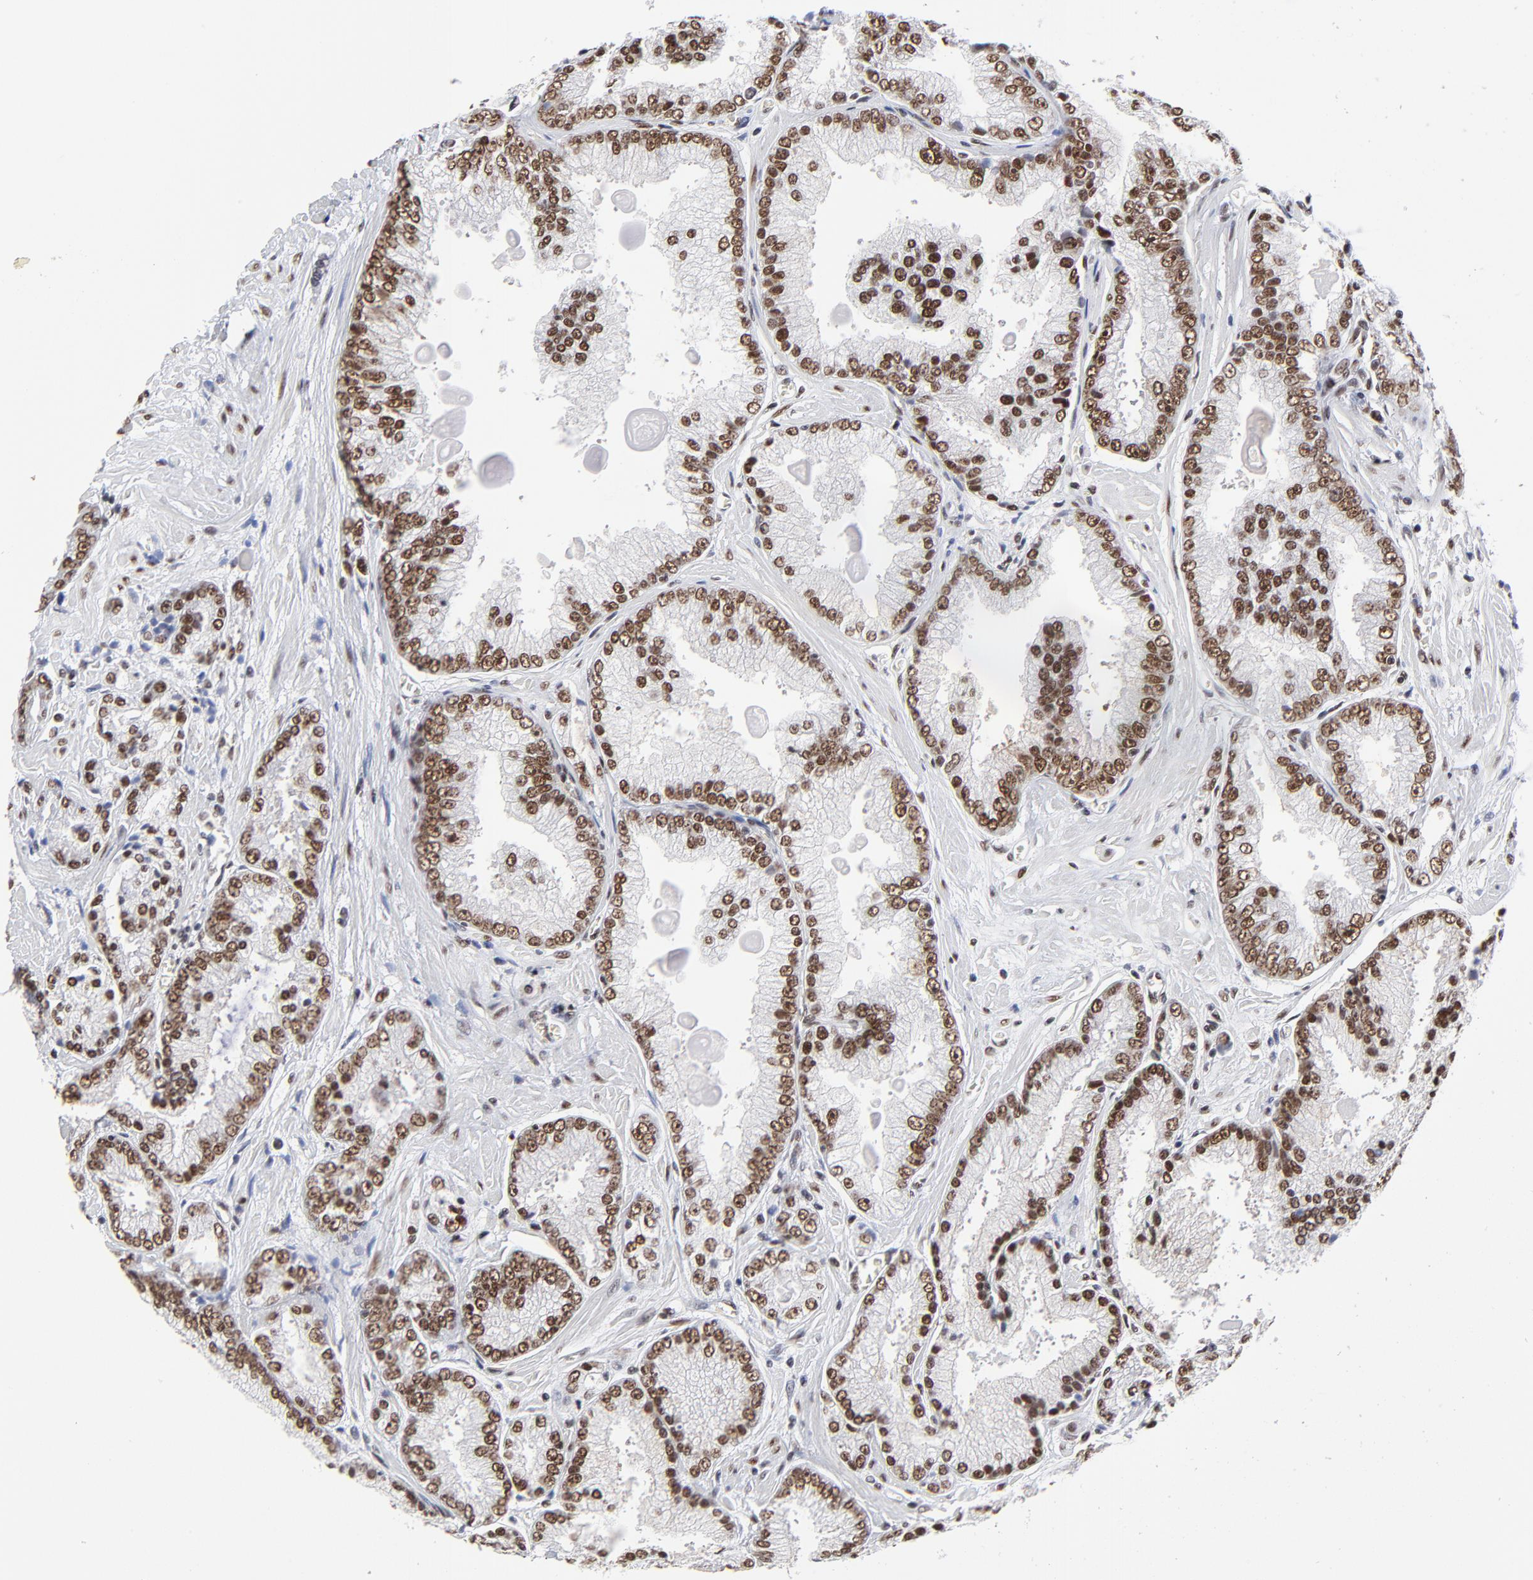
{"staining": {"intensity": "strong", "quantity": ">75%", "location": "nuclear"}, "tissue": "prostate cancer", "cell_type": "Tumor cells", "image_type": "cancer", "snomed": [{"axis": "morphology", "description": "Adenocarcinoma, High grade"}, {"axis": "topography", "description": "Prostate"}], "caption": "Immunohistochemical staining of adenocarcinoma (high-grade) (prostate) shows high levels of strong nuclear protein staining in approximately >75% of tumor cells. The protein is shown in brown color, while the nuclei are stained blue.", "gene": "ZMYM3", "patient": {"sex": "male", "age": 71}}